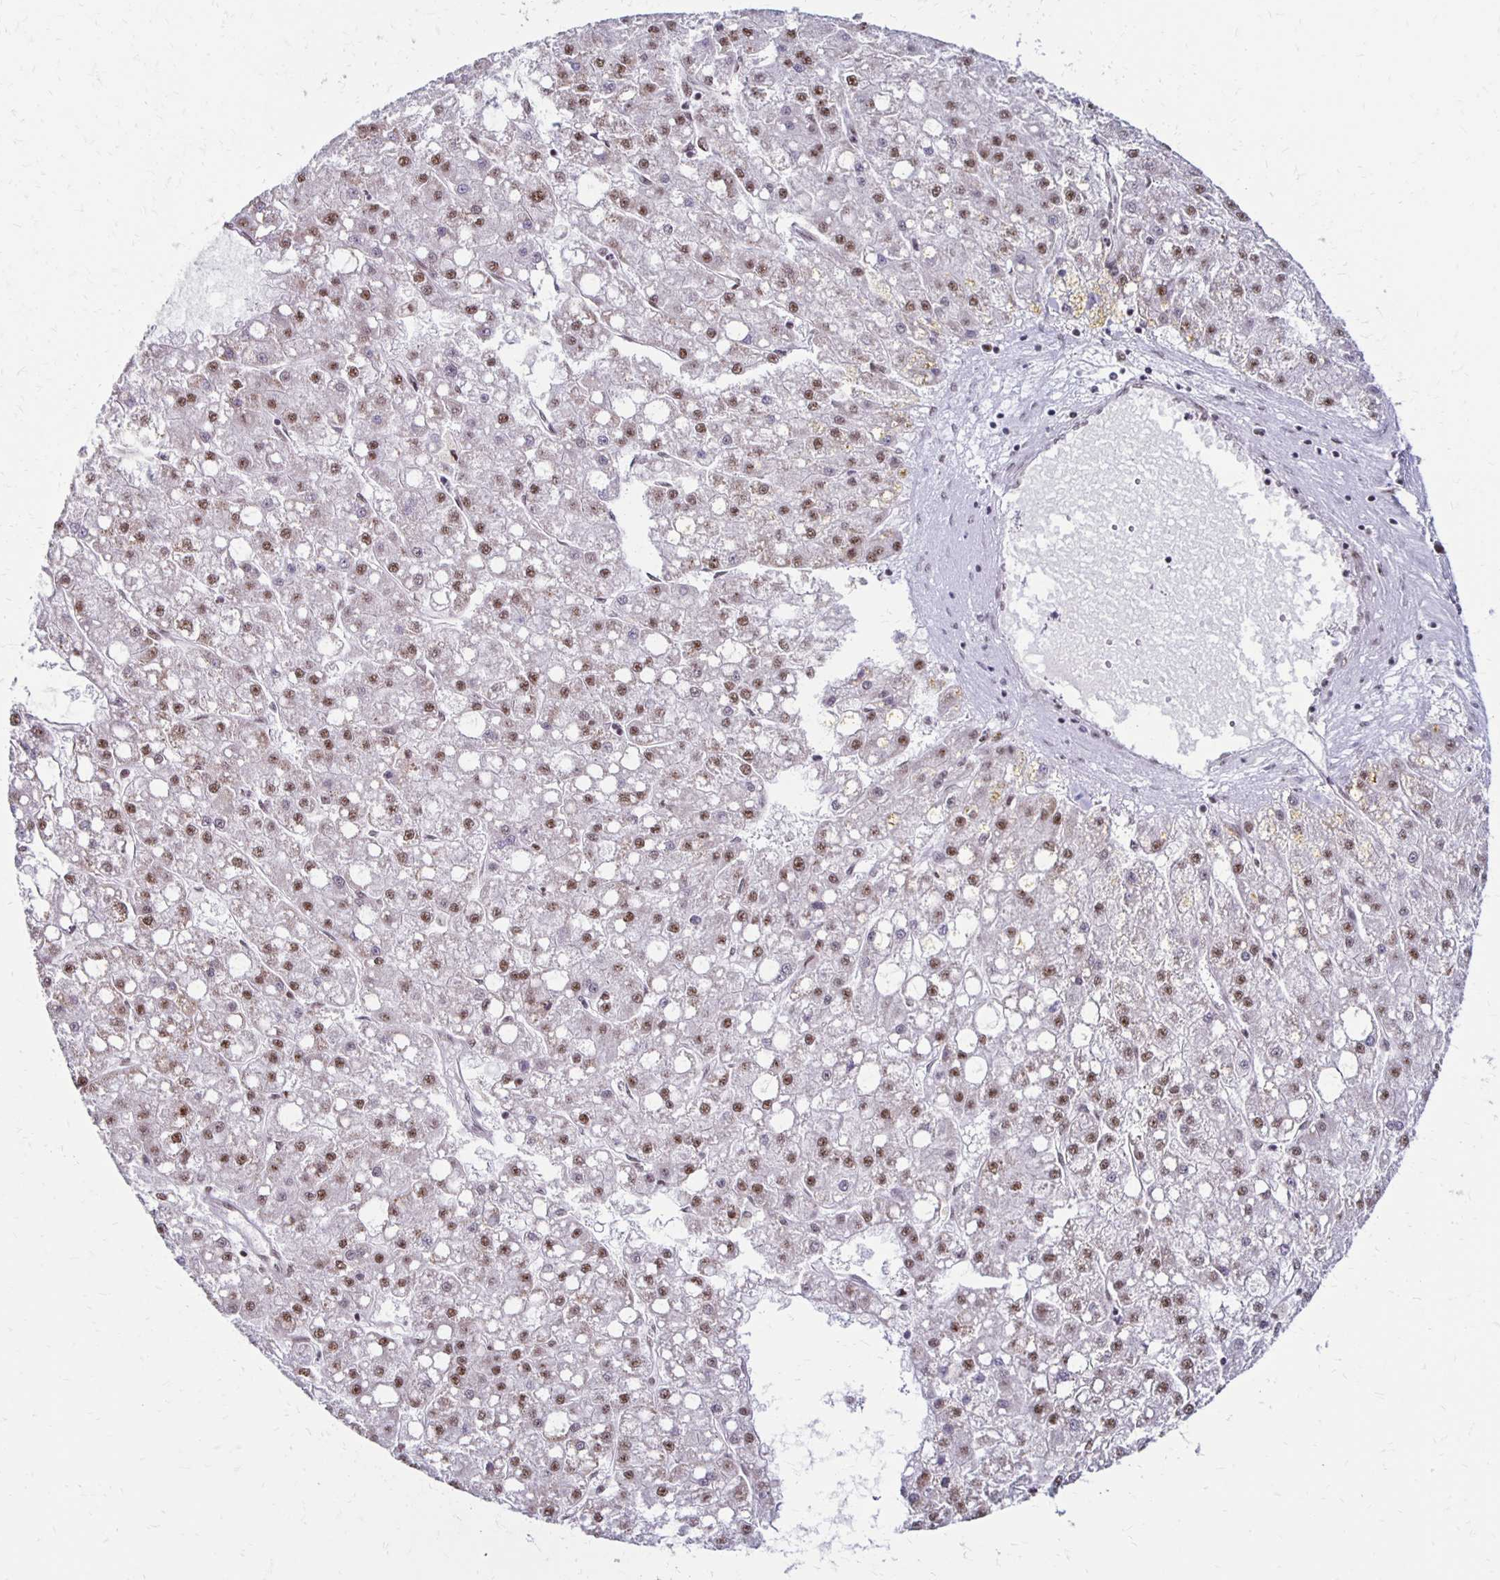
{"staining": {"intensity": "weak", "quantity": ">75%", "location": "nuclear"}, "tissue": "liver cancer", "cell_type": "Tumor cells", "image_type": "cancer", "snomed": [{"axis": "morphology", "description": "Carcinoma, Hepatocellular, NOS"}, {"axis": "topography", "description": "Liver"}], "caption": "Hepatocellular carcinoma (liver) stained with DAB (3,3'-diaminobenzidine) immunohistochemistry exhibits low levels of weak nuclear positivity in about >75% of tumor cells. The staining was performed using DAB (3,3'-diaminobenzidine), with brown indicating positive protein expression. Nuclei are stained blue with hematoxylin.", "gene": "DAGLA", "patient": {"sex": "male", "age": 67}}